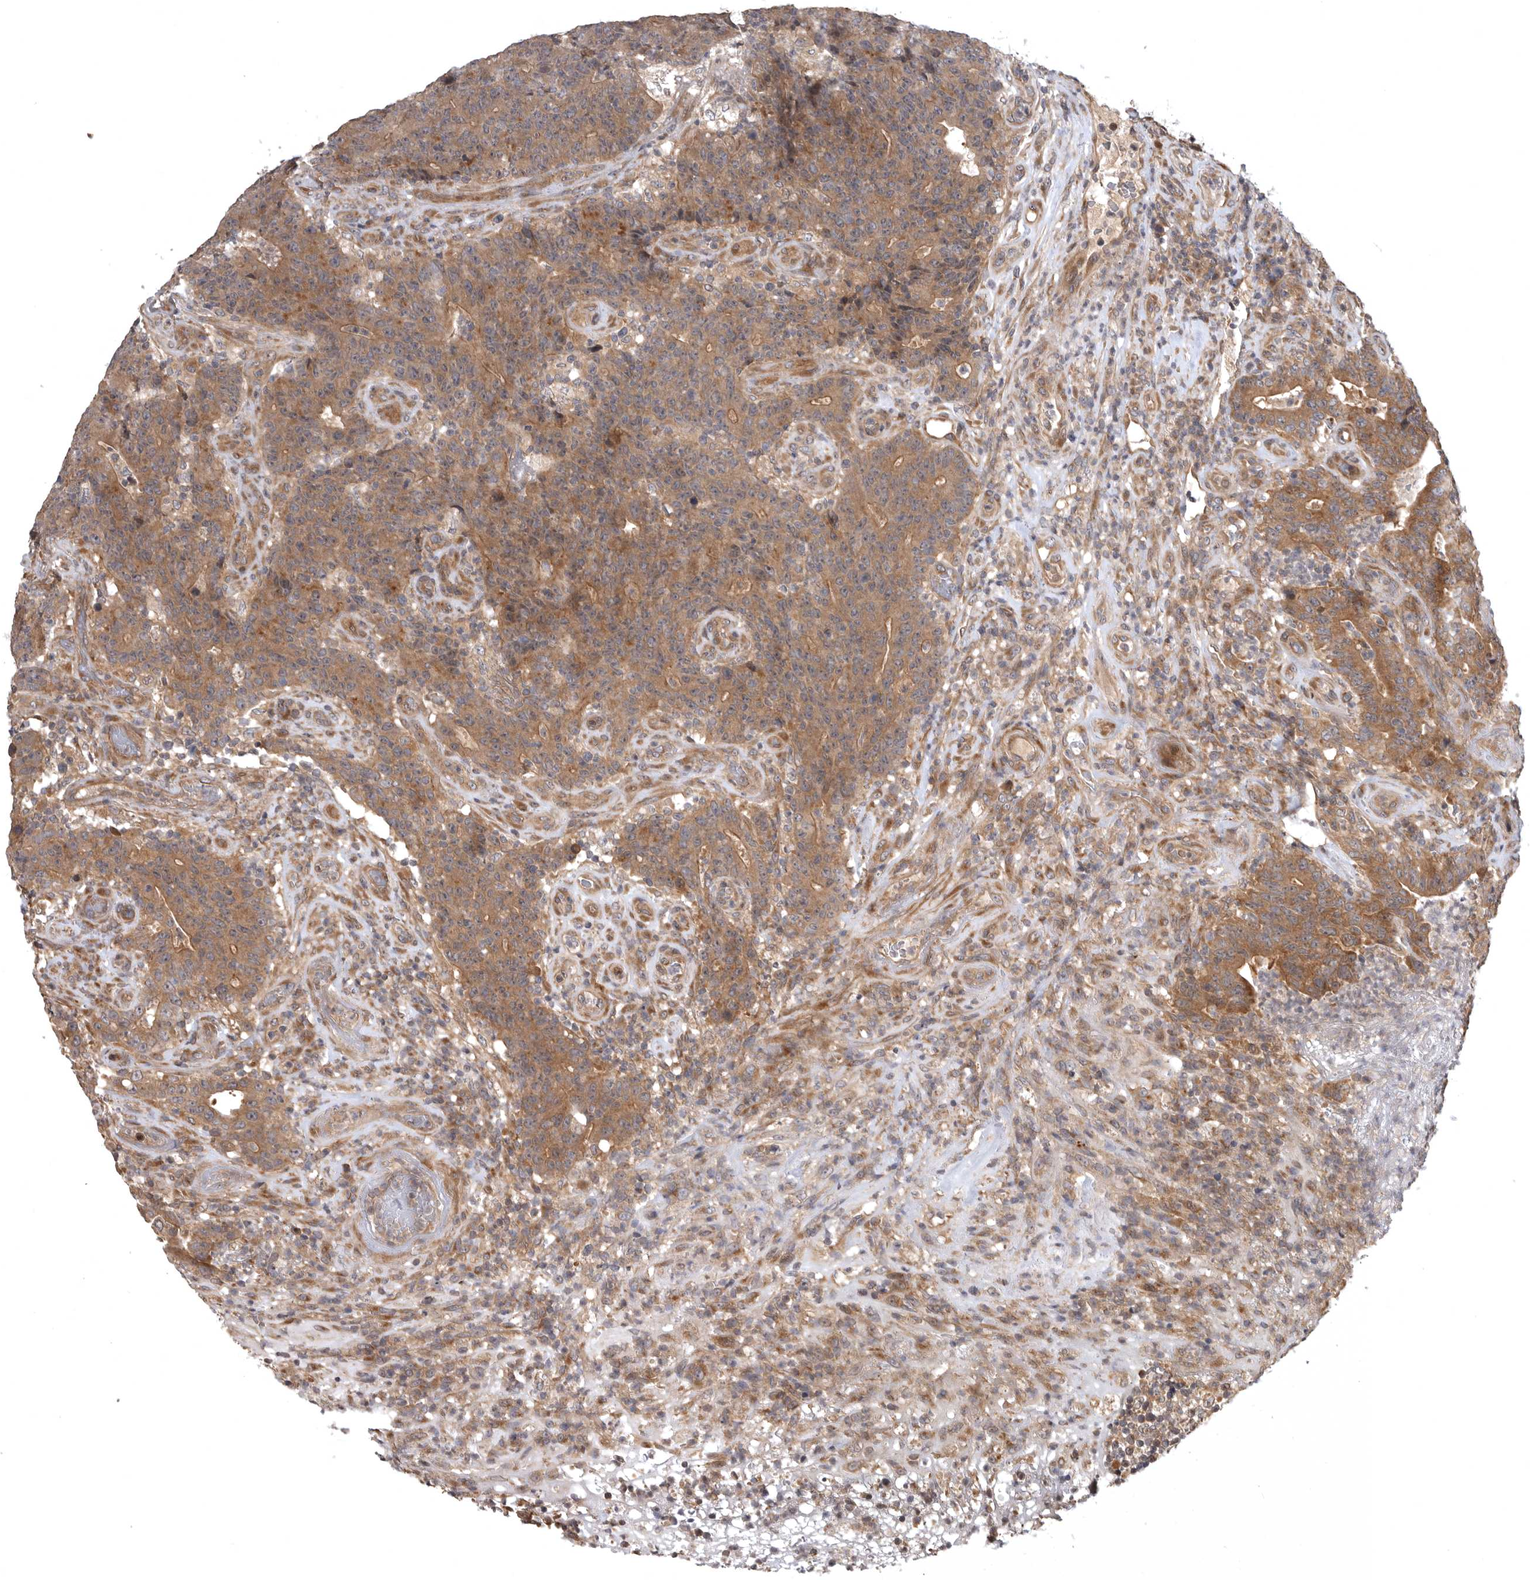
{"staining": {"intensity": "moderate", "quantity": ">75%", "location": "cytoplasmic/membranous"}, "tissue": "colorectal cancer", "cell_type": "Tumor cells", "image_type": "cancer", "snomed": [{"axis": "morphology", "description": "Normal tissue, NOS"}, {"axis": "morphology", "description": "Adenocarcinoma, NOS"}, {"axis": "topography", "description": "Colon"}], "caption": "Immunohistochemistry image of neoplastic tissue: colorectal cancer stained using IHC reveals medium levels of moderate protein expression localized specifically in the cytoplasmic/membranous of tumor cells, appearing as a cytoplasmic/membranous brown color.", "gene": "CUEDC1", "patient": {"sex": "female", "age": 75}}